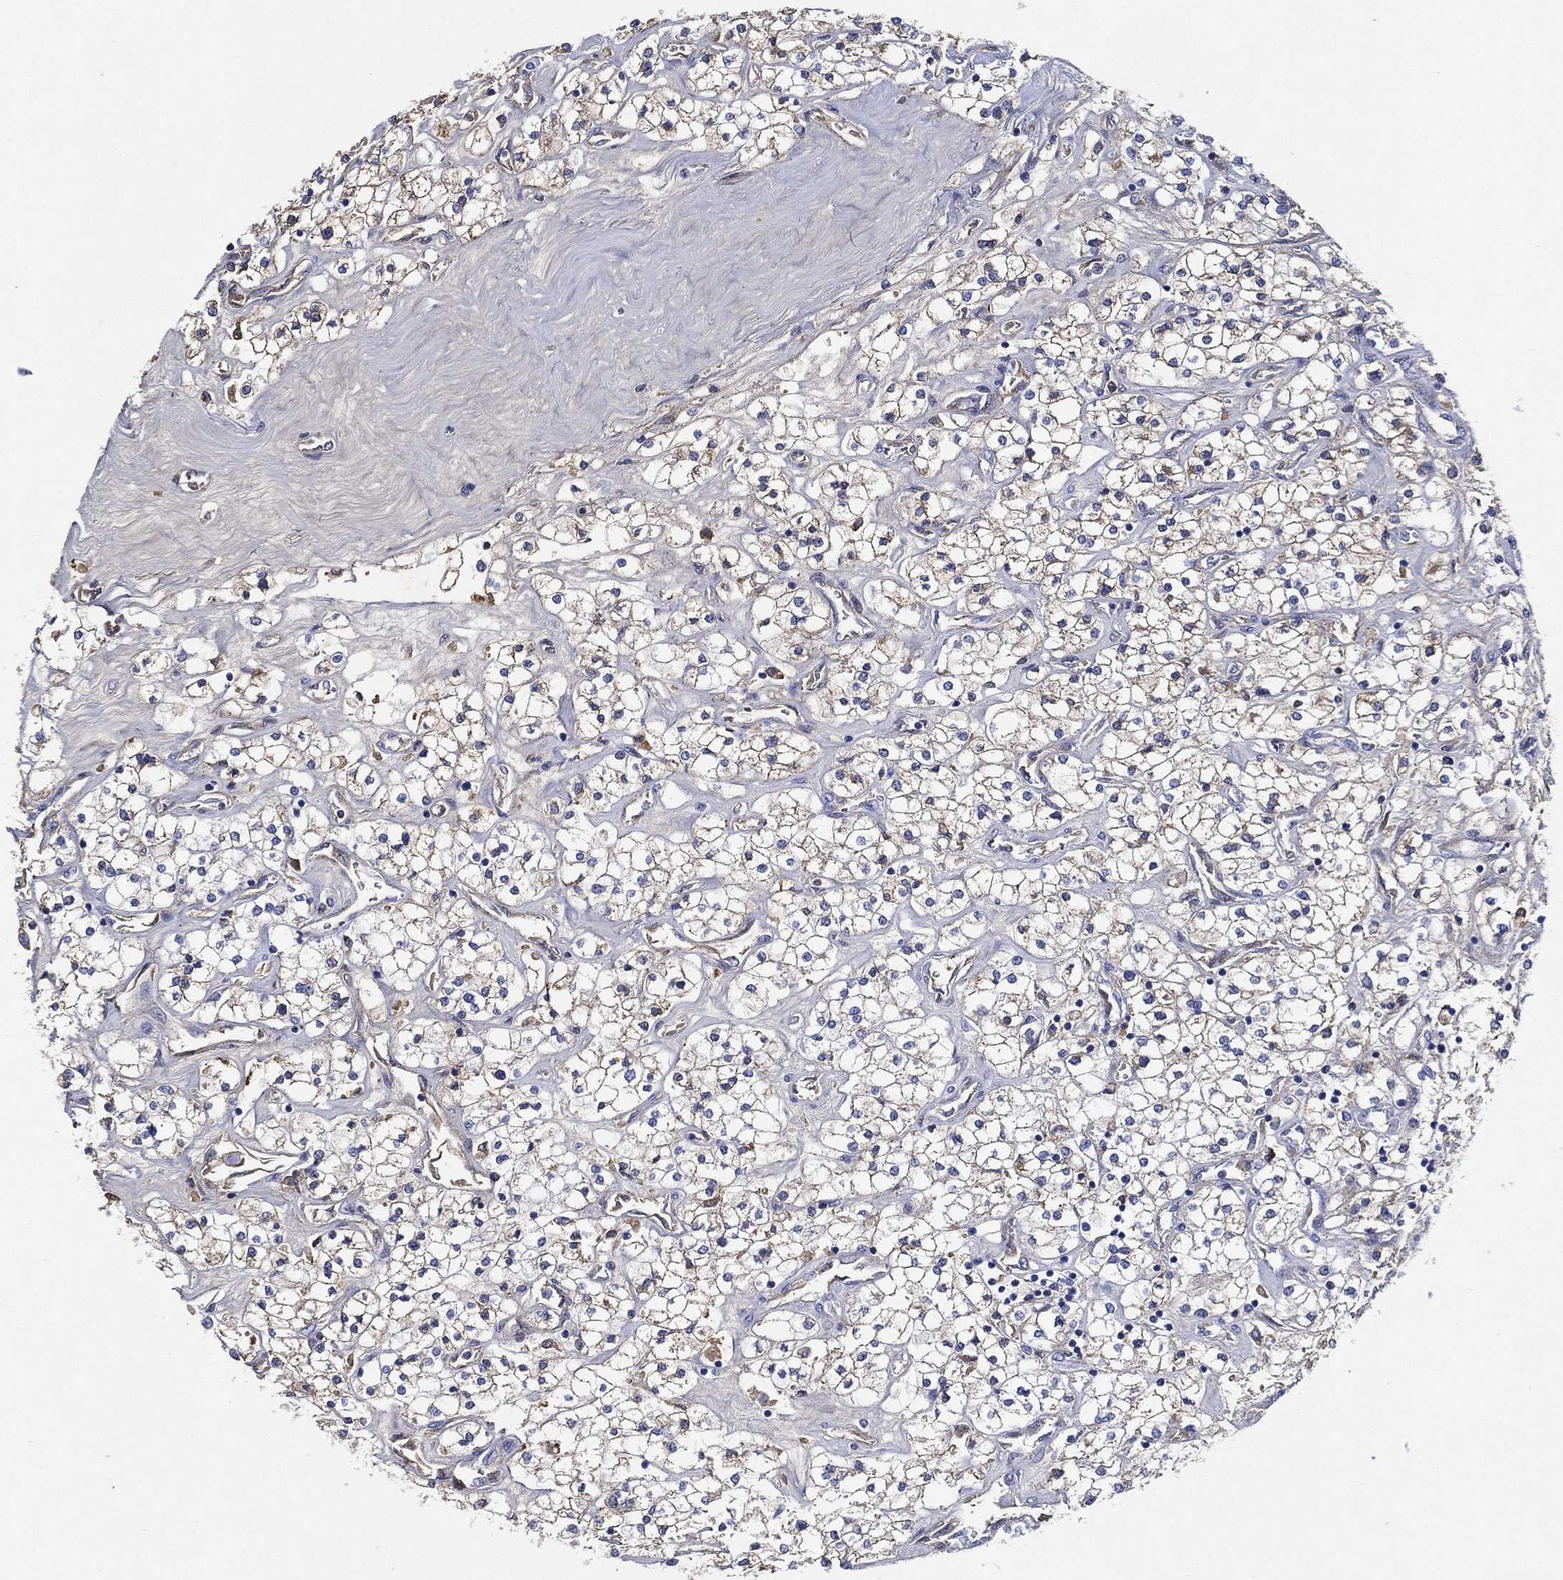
{"staining": {"intensity": "moderate", "quantity": "25%-75%", "location": "cytoplasmic/membranous"}, "tissue": "renal cancer", "cell_type": "Tumor cells", "image_type": "cancer", "snomed": [{"axis": "morphology", "description": "Adenocarcinoma, NOS"}, {"axis": "topography", "description": "Kidney"}], "caption": "Protein expression analysis of renal cancer (adenocarcinoma) displays moderate cytoplasmic/membranous positivity in approximately 25%-75% of tumor cells.", "gene": "TMPRSS11D", "patient": {"sex": "male", "age": 80}}